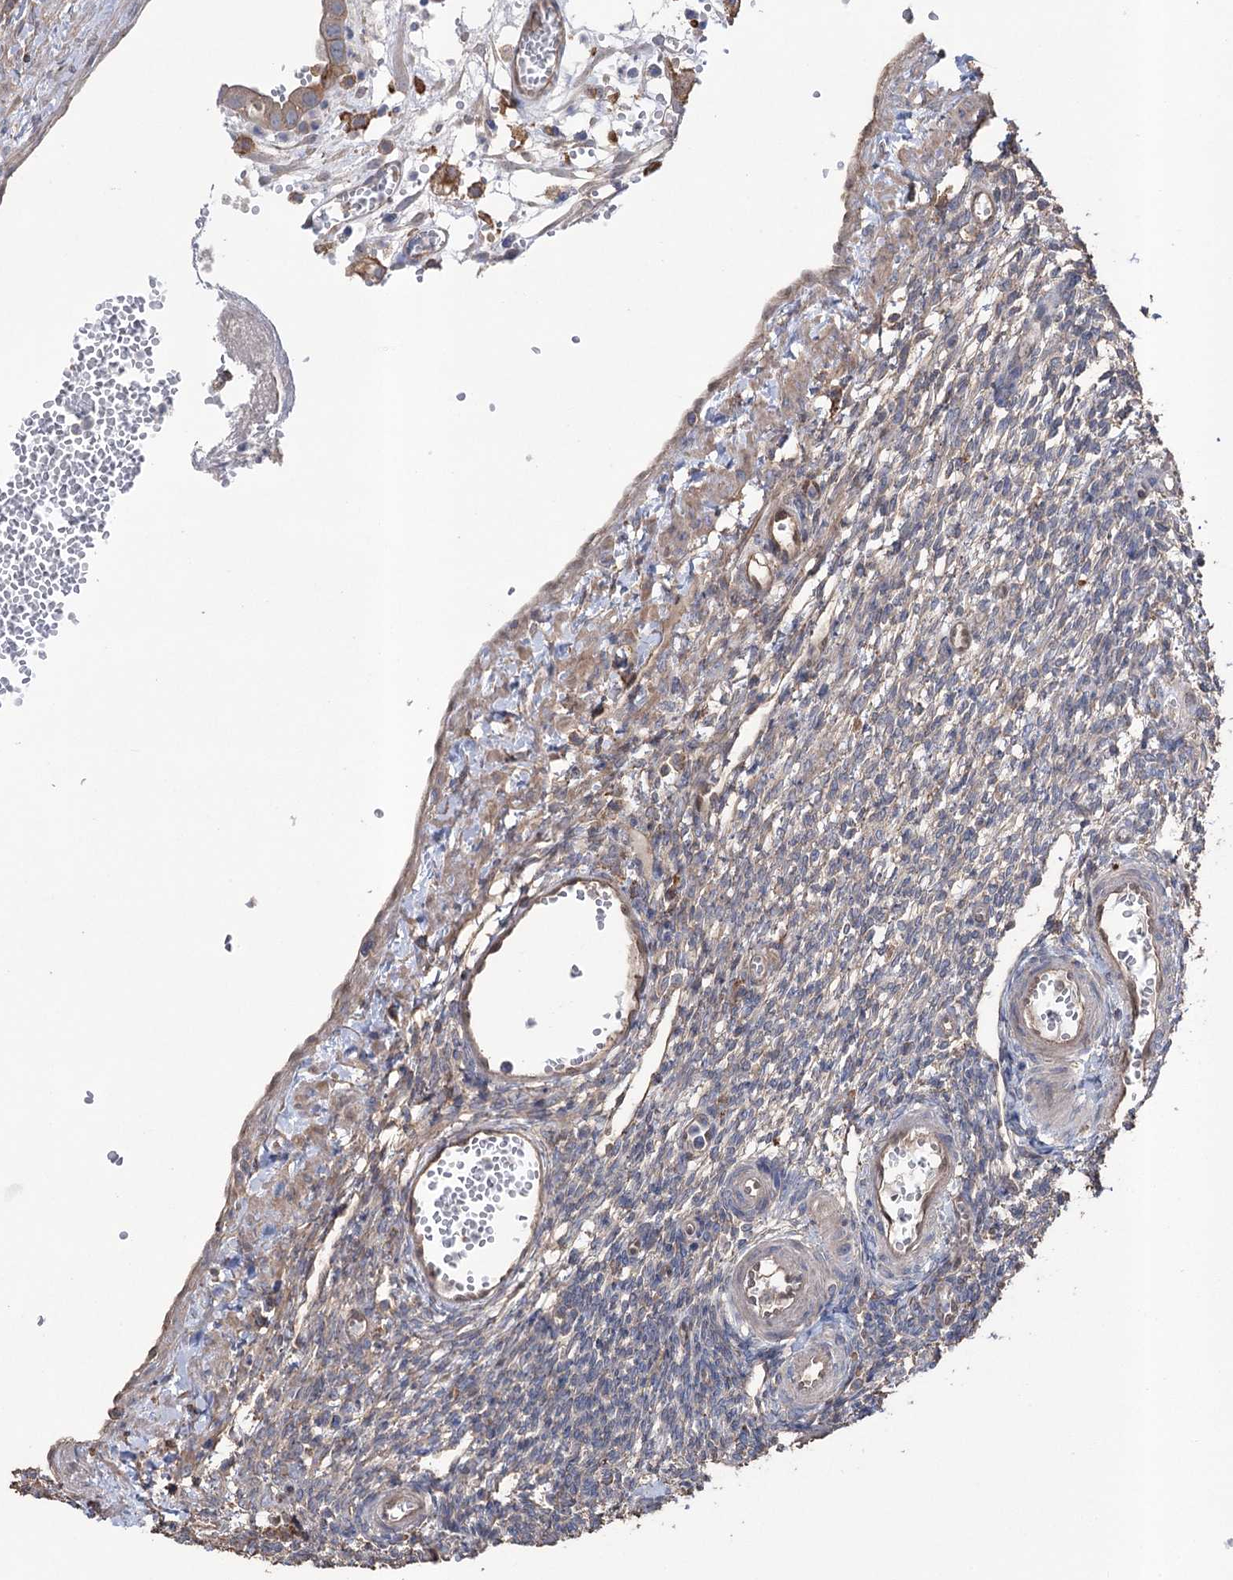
{"staining": {"intensity": "negative", "quantity": "none", "location": "none"}, "tissue": "ovary", "cell_type": "Ovarian stroma cells", "image_type": "normal", "snomed": [{"axis": "morphology", "description": "Normal tissue, NOS"}, {"axis": "morphology", "description": "Cyst, NOS"}, {"axis": "topography", "description": "Ovary"}], "caption": "There is no significant staining in ovarian stroma cells of ovary. The staining is performed using DAB brown chromogen with nuclei counter-stained in using hematoxylin.", "gene": "FAM13B", "patient": {"sex": "female", "age": 33}}